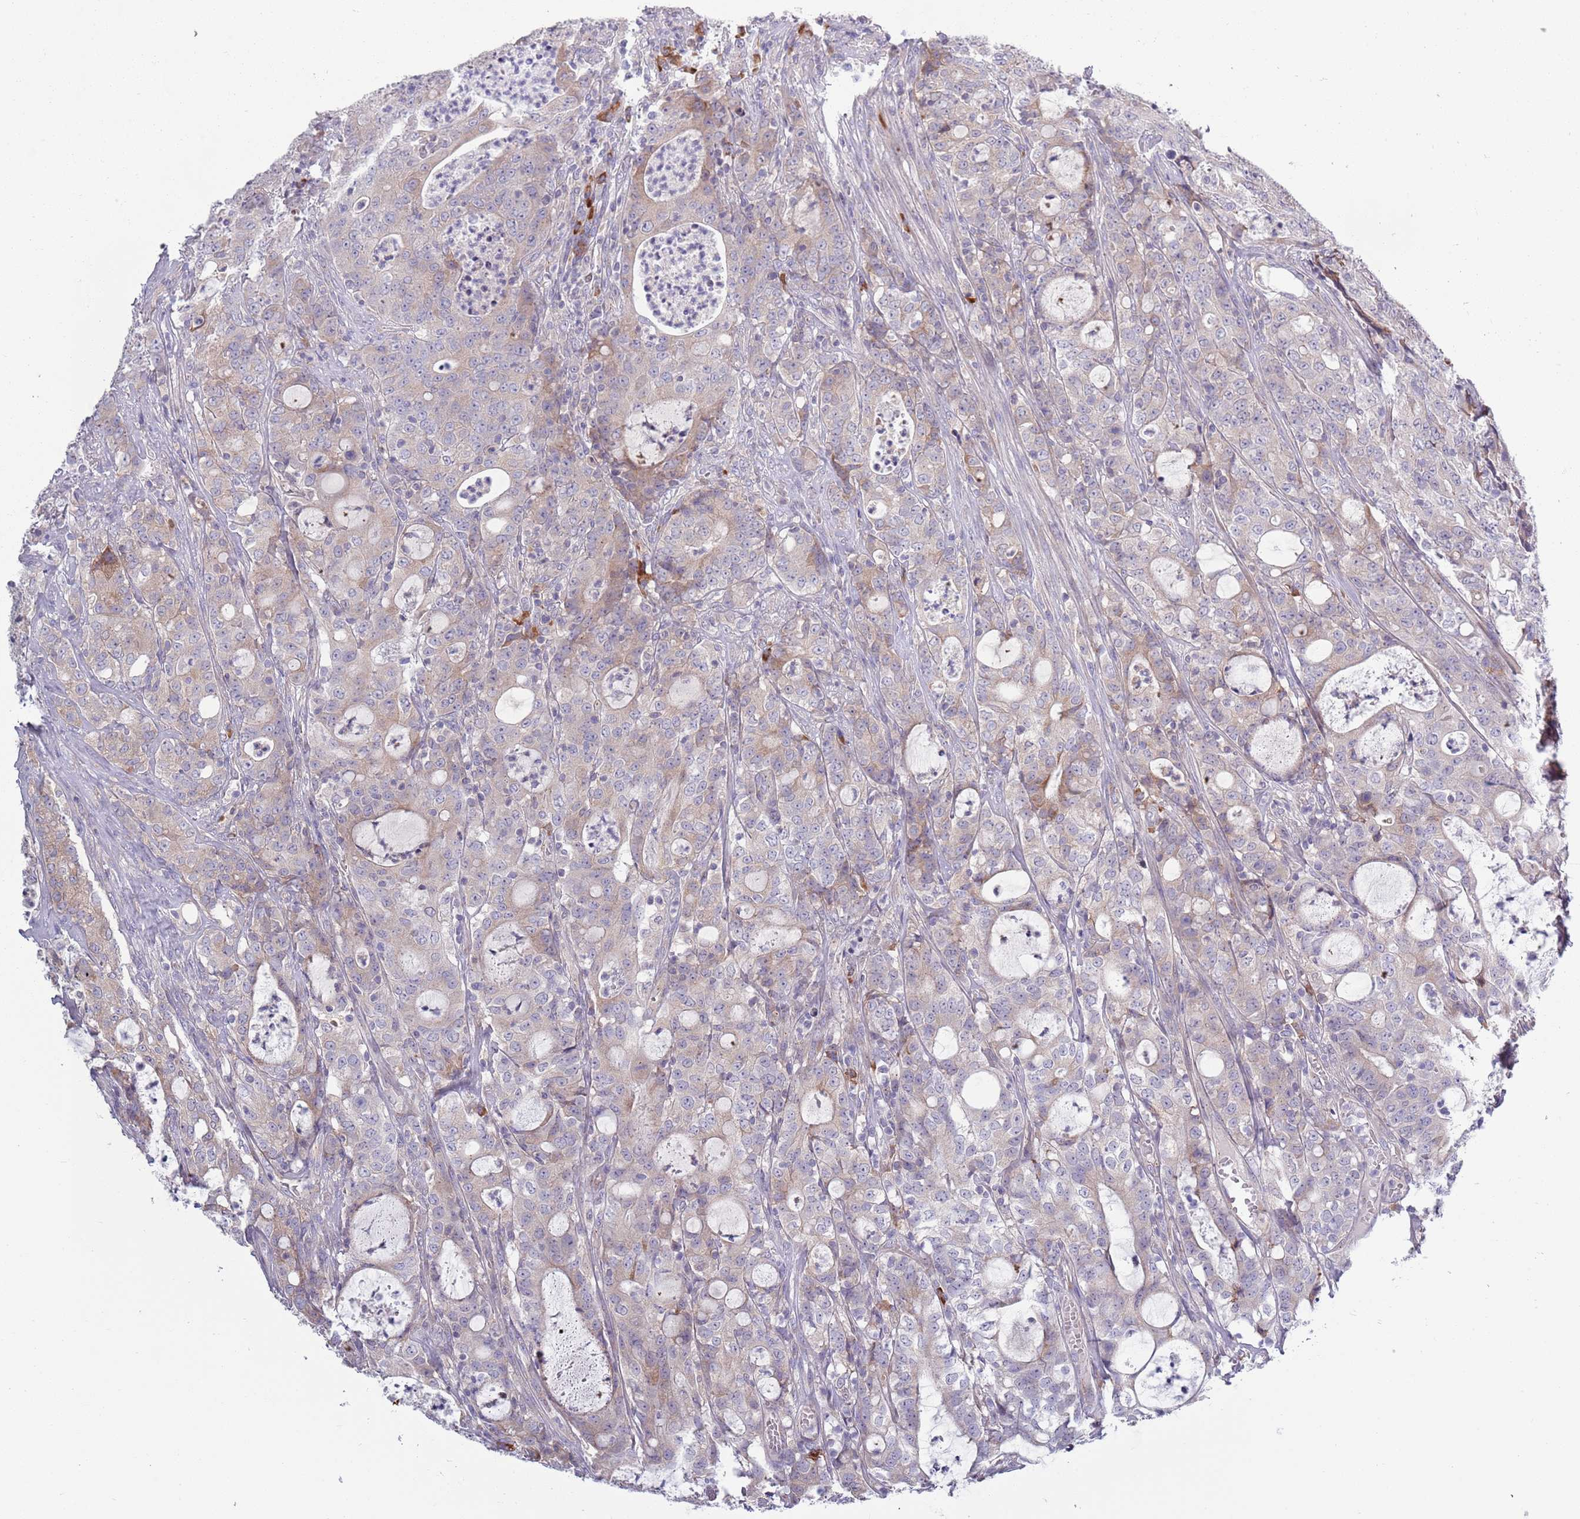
{"staining": {"intensity": "moderate", "quantity": "25%-75%", "location": "cytoplasmic/membranous"}, "tissue": "colorectal cancer", "cell_type": "Tumor cells", "image_type": "cancer", "snomed": [{"axis": "morphology", "description": "Adenocarcinoma, NOS"}, {"axis": "topography", "description": "Colon"}], "caption": "Moderate cytoplasmic/membranous expression is seen in approximately 25%-75% of tumor cells in adenocarcinoma (colorectal).", "gene": "LTB", "patient": {"sex": "male", "age": 83}}